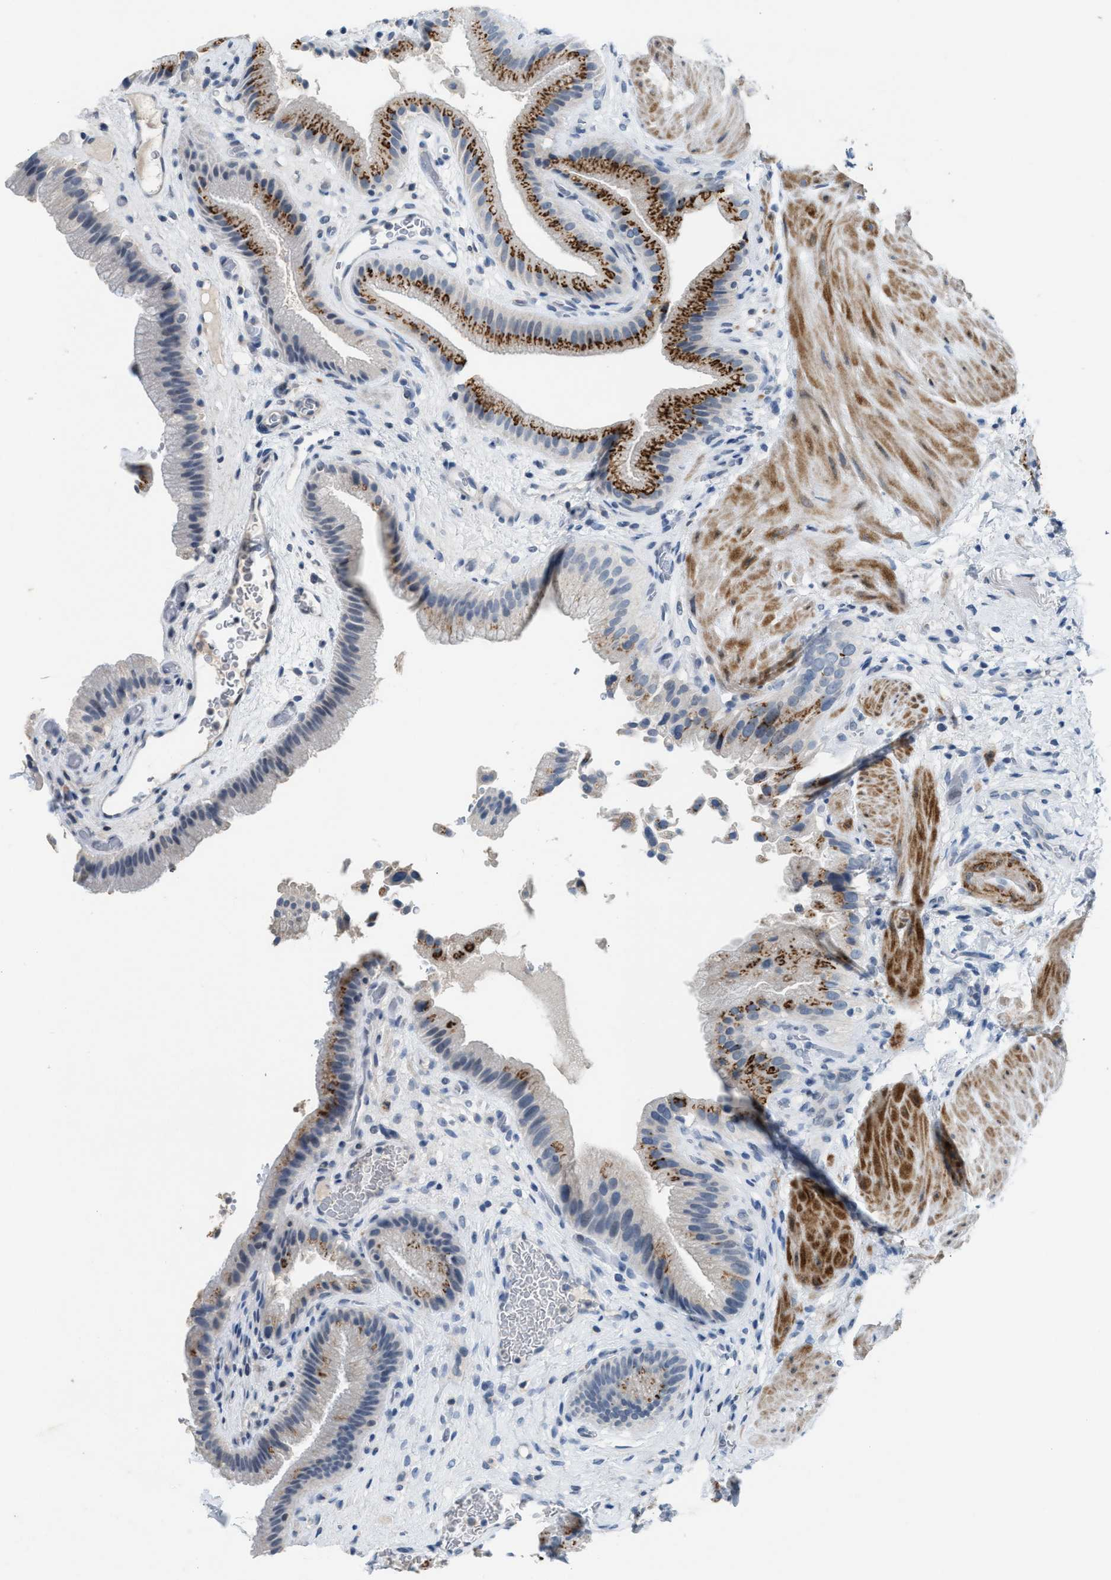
{"staining": {"intensity": "strong", "quantity": "25%-75%", "location": "cytoplasmic/membranous"}, "tissue": "gallbladder", "cell_type": "Glandular cells", "image_type": "normal", "snomed": [{"axis": "morphology", "description": "Normal tissue, NOS"}, {"axis": "topography", "description": "Gallbladder"}], "caption": "An immunohistochemistry photomicrograph of benign tissue is shown. Protein staining in brown highlights strong cytoplasmic/membranous positivity in gallbladder within glandular cells.", "gene": "SLC5A5", "patient": {"sex": "male", "age": 49}}